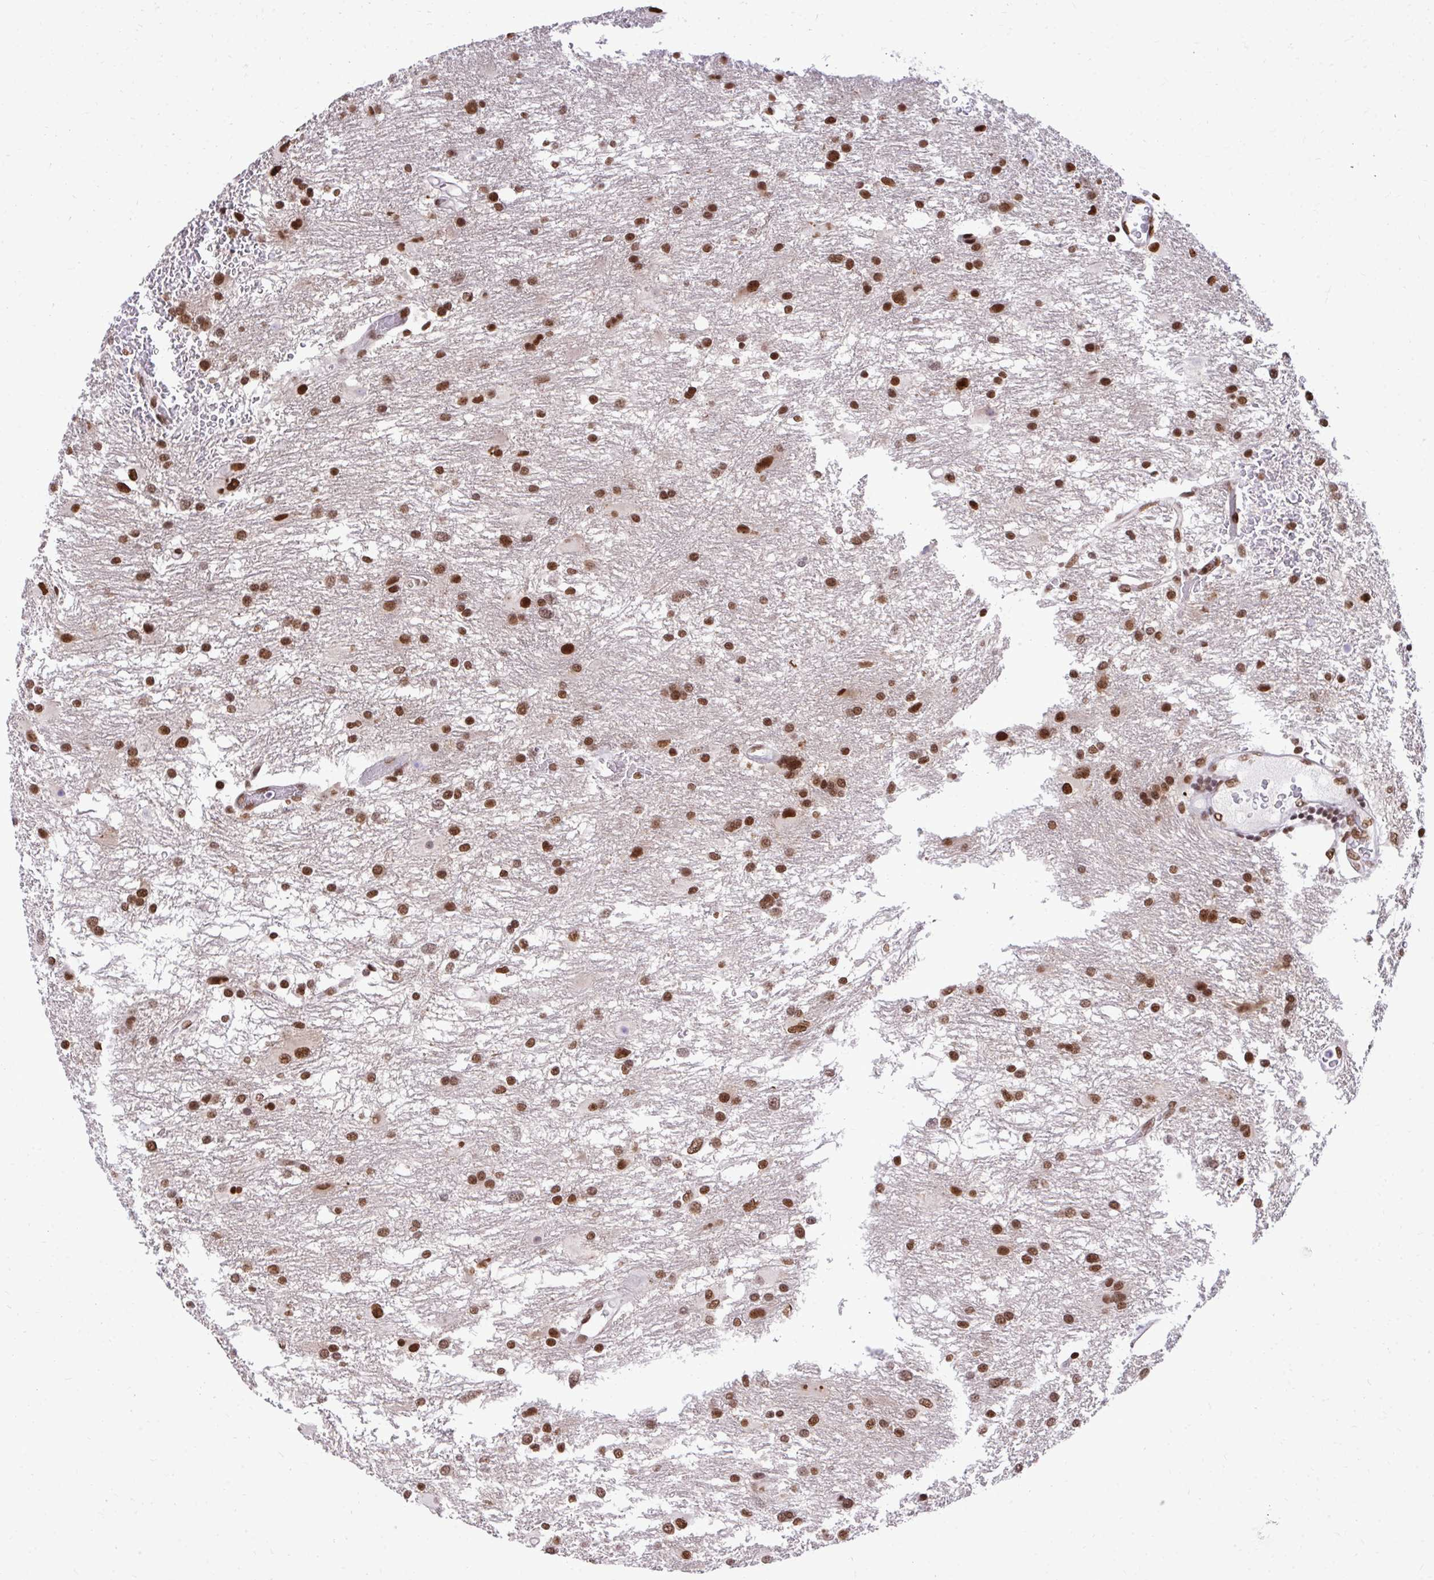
{"staining": {"intensity": "strong", "quantity": ">75%", "location": "nuclear"}, "tissue": "glioma", "cell_type": "Tumor cells", "image_type": "cancer", "snomed": [{"axis": "morphology", "description": "Glioma, malignant, High grade"}, {"axis": "topography", "description": "Brain"}], "caption": "About >75% of tumor cells in human malignant glioma (high-grade) exhibit strong nuclear protein positivity as visualized by brown immunohistochemical staining.", "gene": "CDYL", "patient": {"sex": "male", "age": 53}}